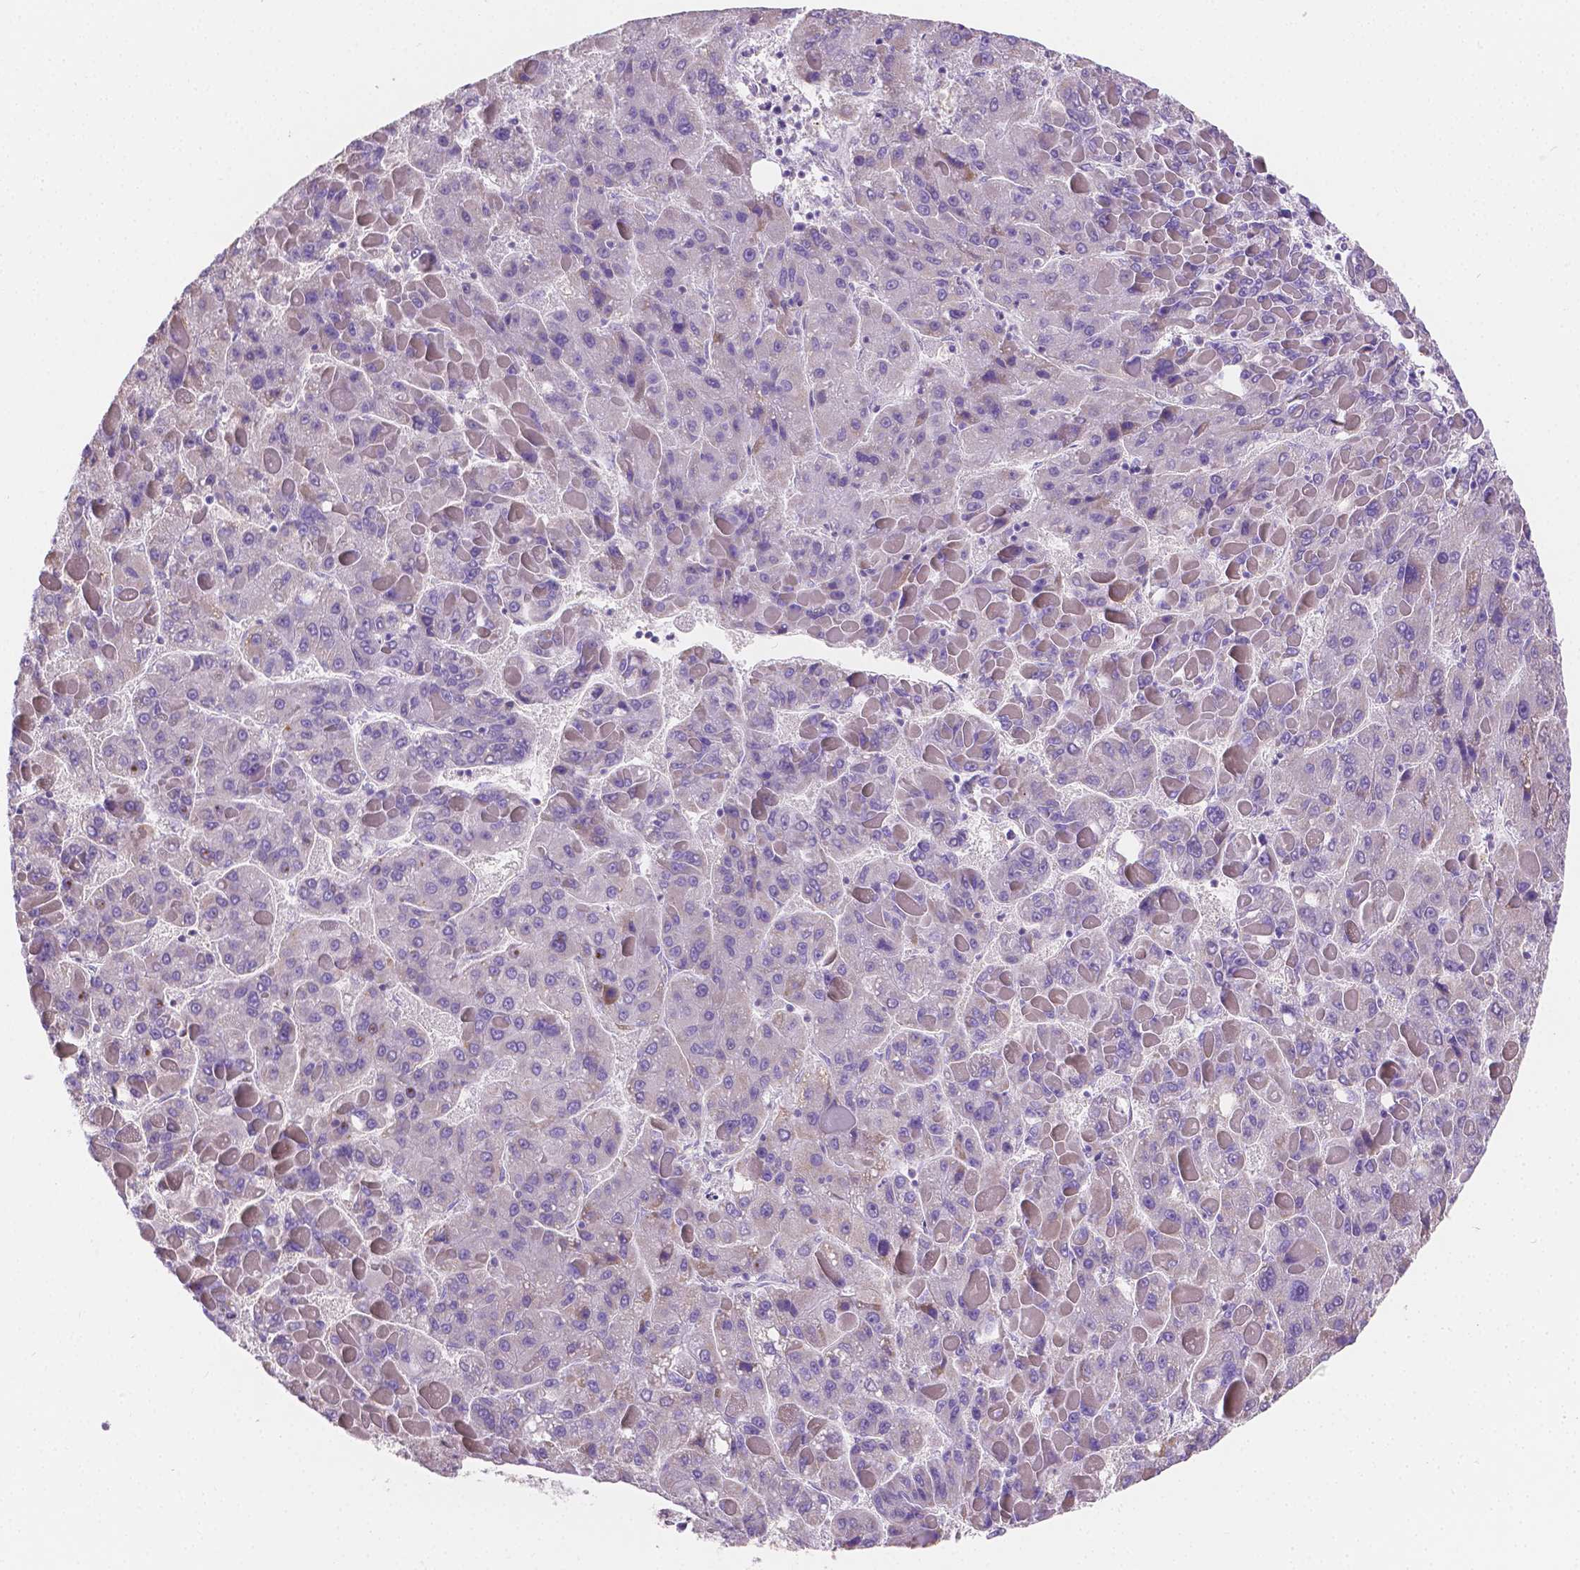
{"staining": {"intensity": "negative", "quantity": "none", "location": "none"}, "tissue": "liver cancer", "cell_type": "Tumor cells", "image_type": "cancer", "snomed": [{"axis": "morphology", "description": "Carcinoma, Hepatocellular, NOS"}, {"axis": "topography", "description": "Liver"}], "caption": "Immunohistochemistry of liver hepatocellular carcinoma displays no positivity in tumor cells.", "gene": "TMEM130", "patient": {"sex": "female", "age": 82}}